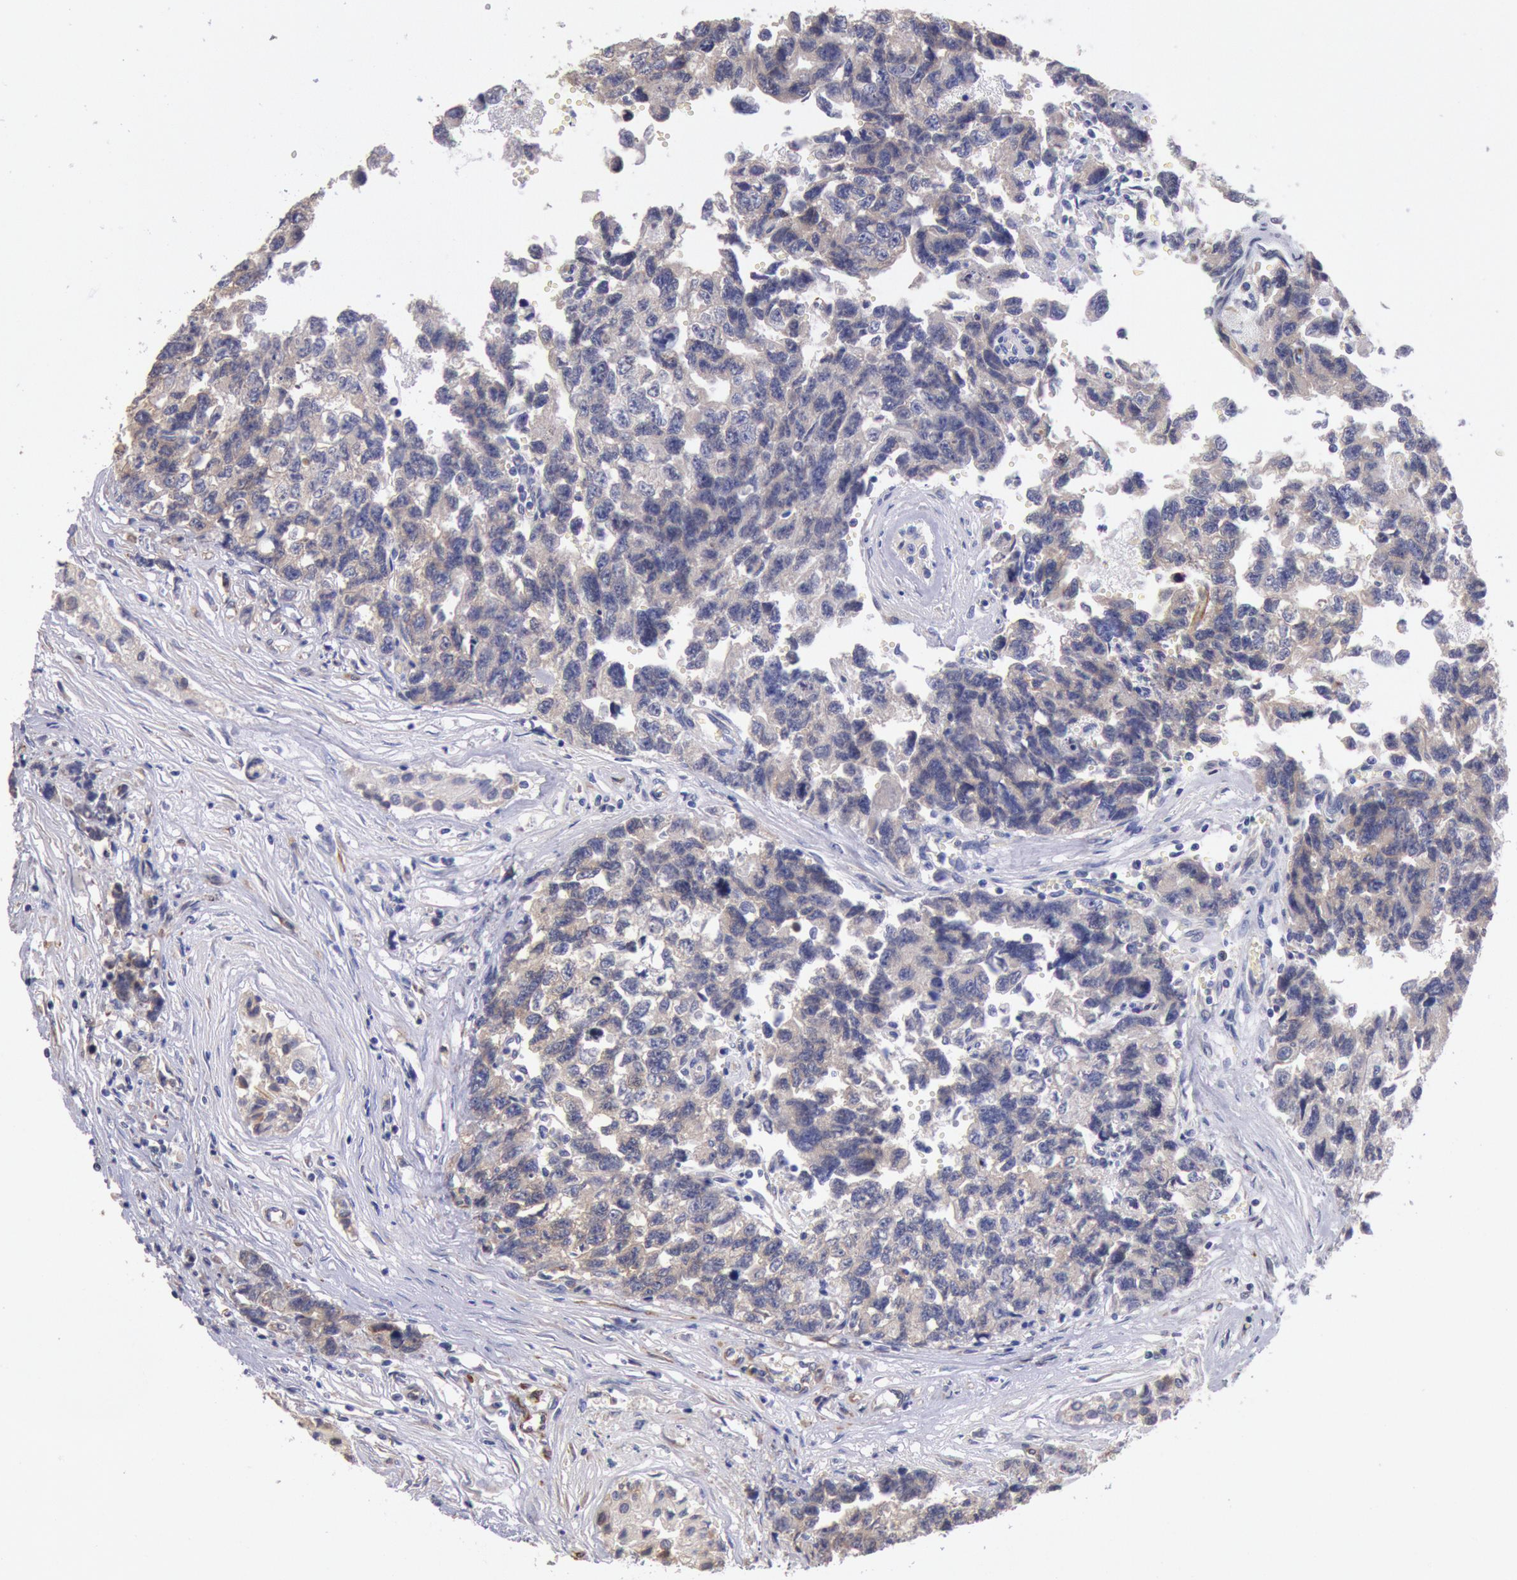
{"staining": {"intensity": "weak", "quantity": ">75%", "location": "cytoplasmic/membranous"}, "tissue": "testis cancer", "cell_type": "Tumor cells", "image_type": "cancer", "snomed": [{"axis": "morphology", "description": "Carcinoma, Embryonal, NOS"}, {"axis": "topography", "description": "Testis"}], "caption": "Immunohistochemical staining of testis cancer (embryonal carcinoma) reveals low levels of weak cytoplasmic/membranous staining in about >75% of tumor cells. (DAB (3,3'-diaminobenzidine) = brown stain, brightfield microscopy at high magnification).", "gene": "DRG1", "patient": {"sex": "male", "age": 31}}